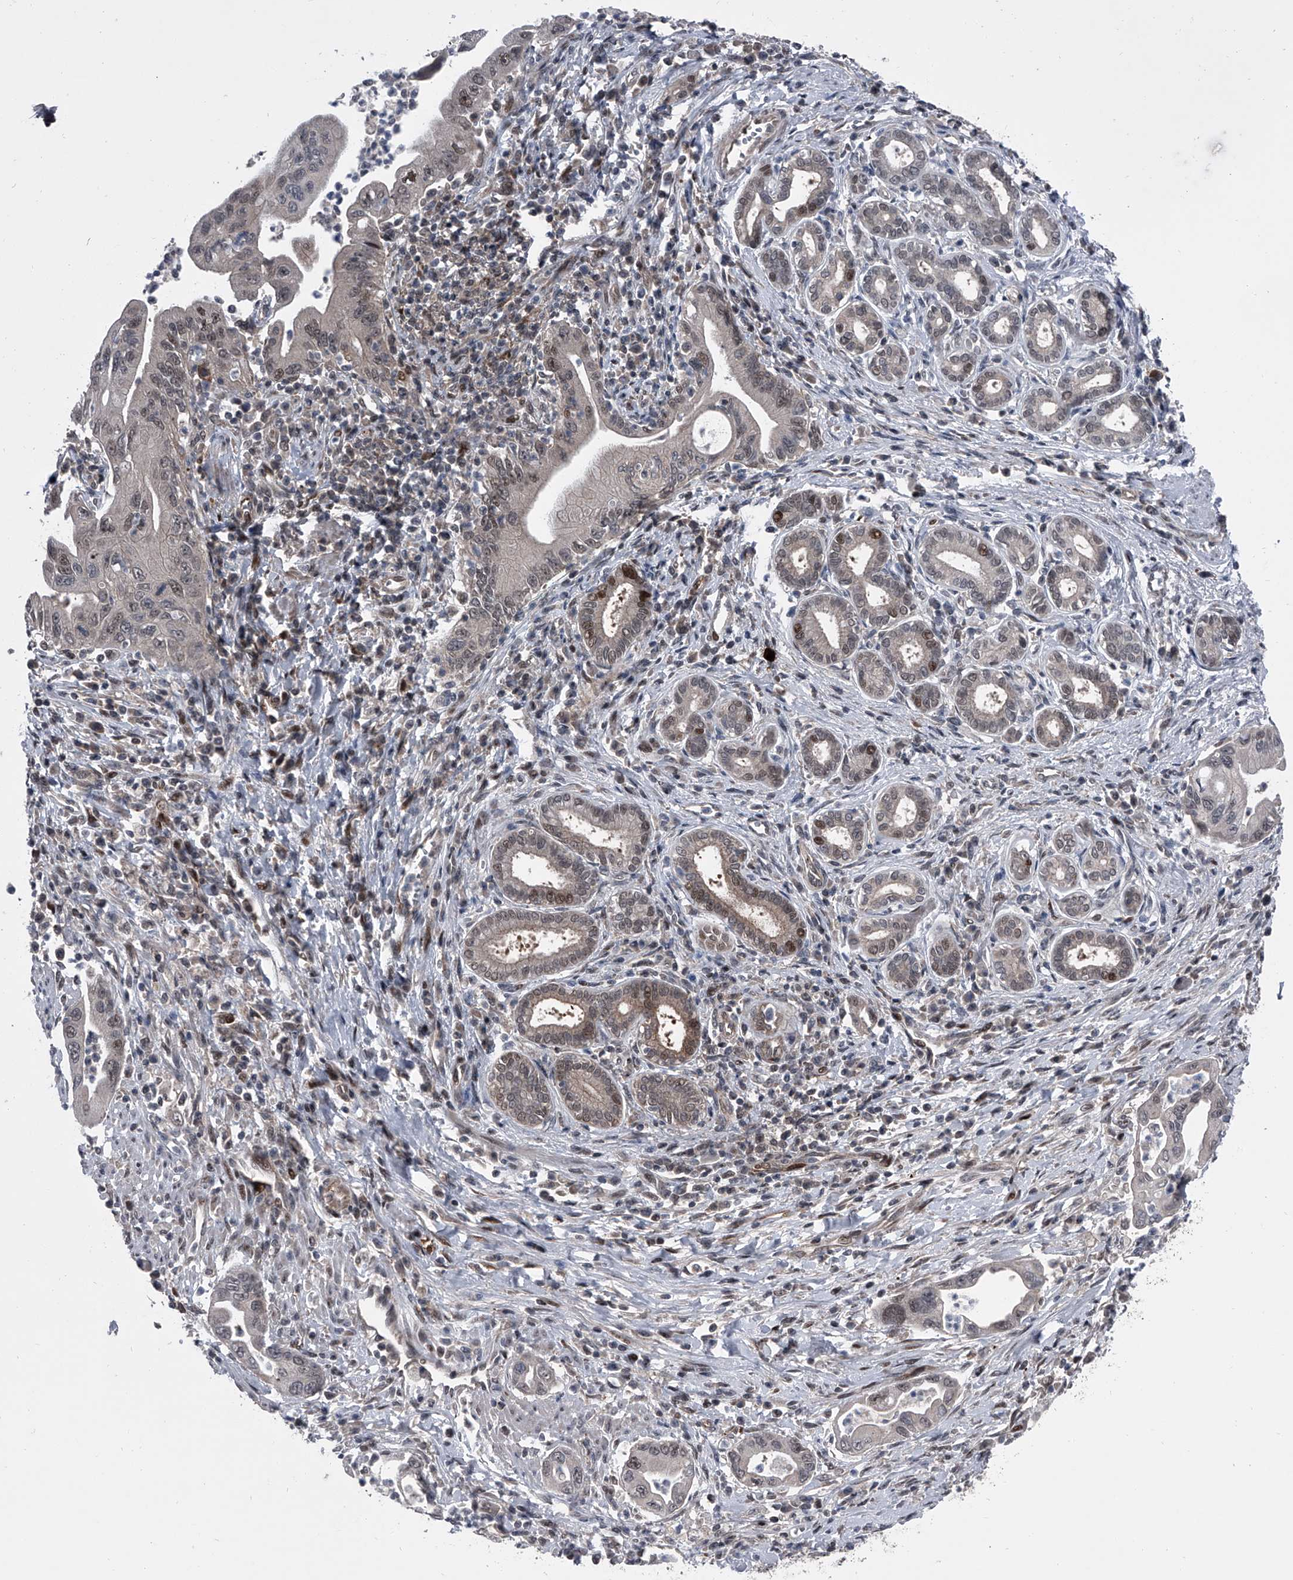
{"staining": {"intensity": "weak", "quantity": "<25%", "location": "nuclear"}, "tissue": "pancreatic cancer", "cell_type": "Tumor cells", "image_type": "cancer", "snomed": [{"axis": "morphology", "description": "Adenocarcinoma, NOS"}, {"axis": "topography", "description": "Pancreas"}], "caption": "The histopathology image displays no significant expression in tumor cells of adenocarcinoma (pancreatic).", "gene": "ELK4", "patient": {"sex": "male", "age": 78}}